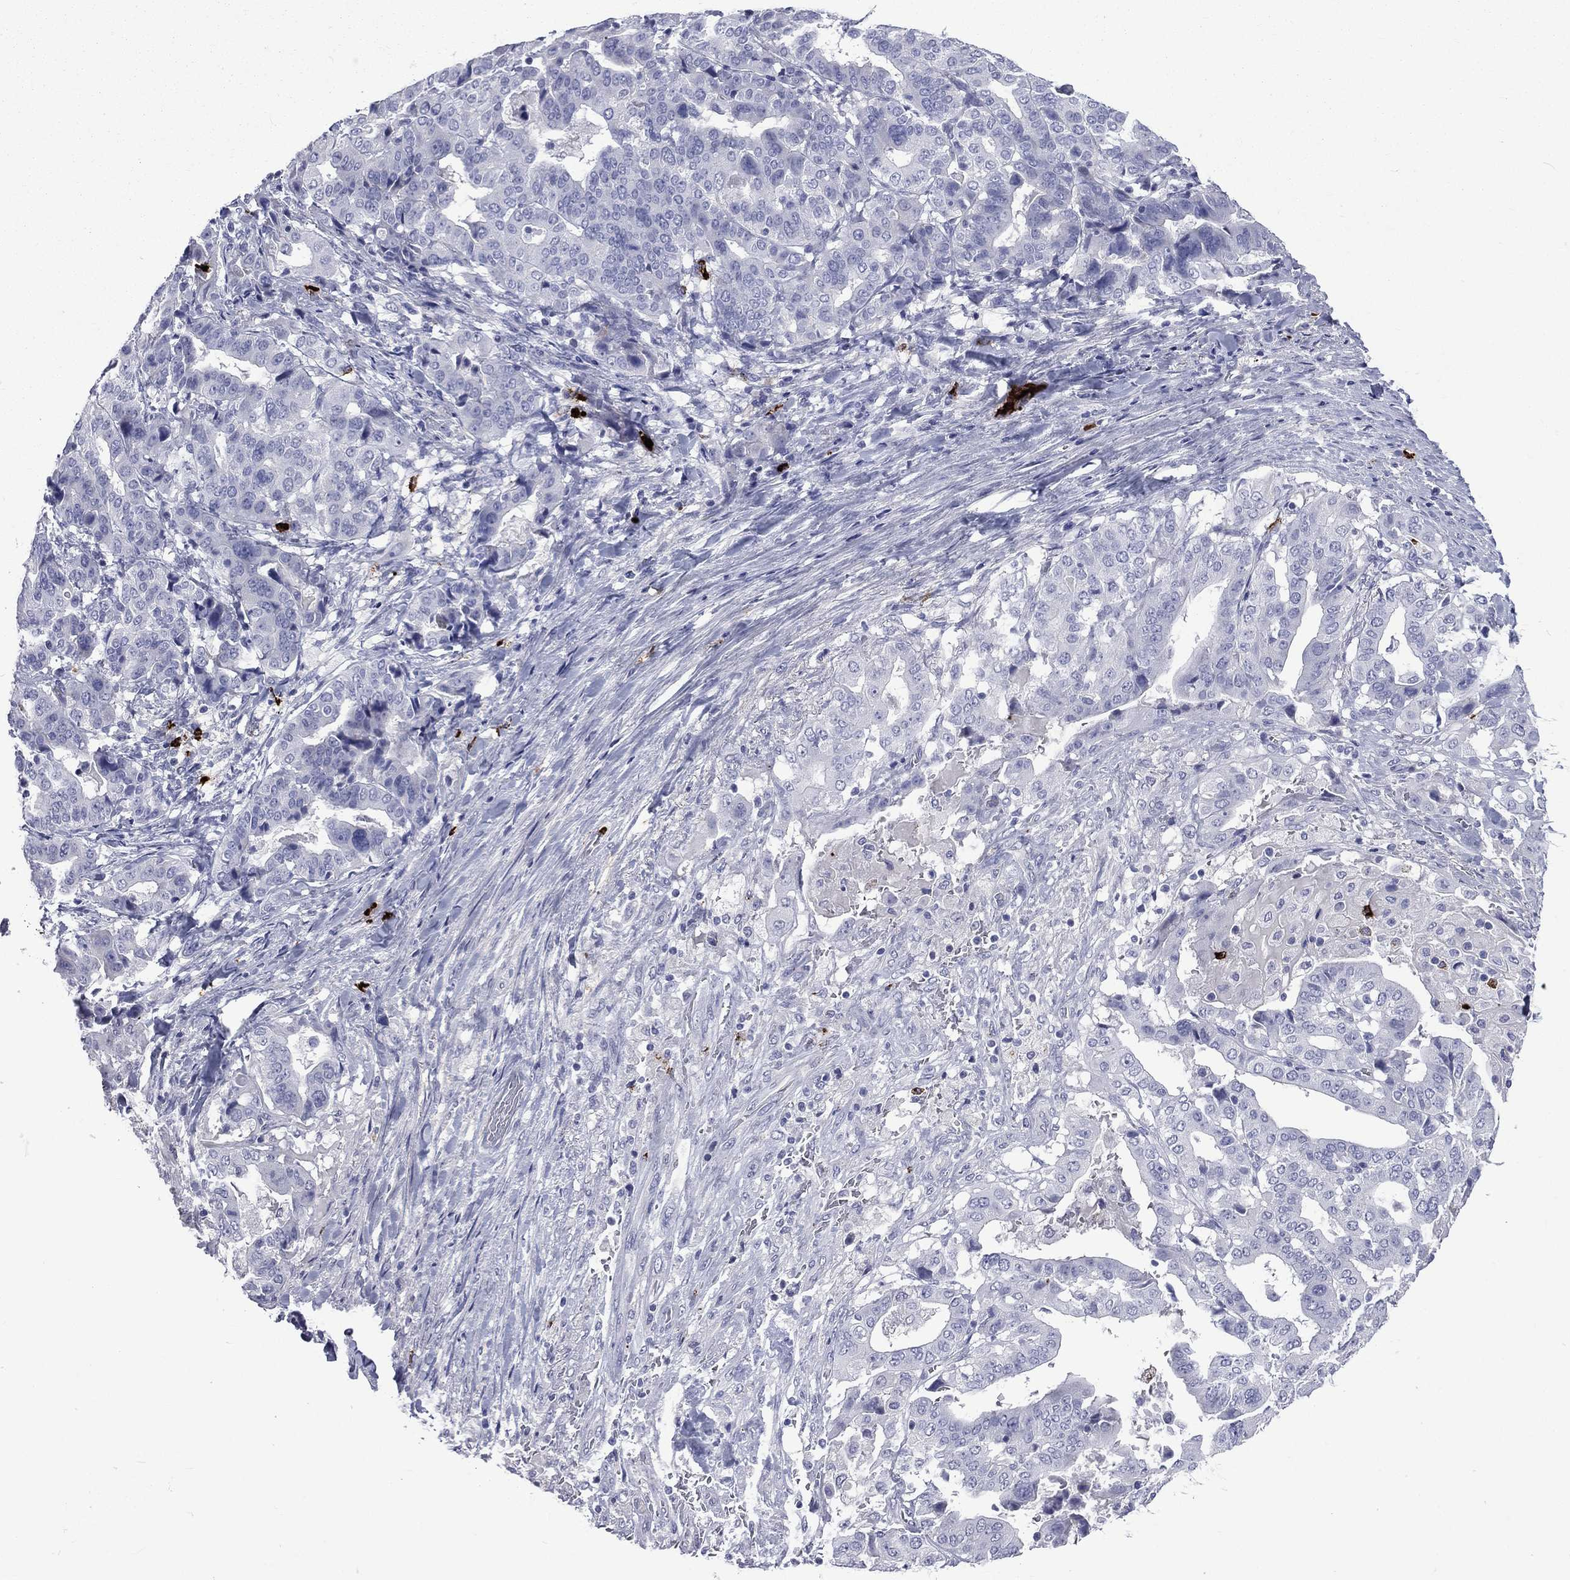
{"staining": {"intensity": "negative", "quantity": "none", "location": "none"}, "tissue": "stomach cancer", "cell_type": "Tumor cells", "image_type": "cancer", "snomed": [{"axis": "morphology", "description": "Adenocarcinoma, NOS"}, {"axis": "topography", "description": "Stomach"}], "caption": "Immunohistochemistry photomicrograph of neoplastic tissue: human stomach cancer (adenocarcinoma) stained with DAB displays no significant protein staining in tumor cells.", "gene": "ELANE", "patient": {"sex": "male", "age": 48}}